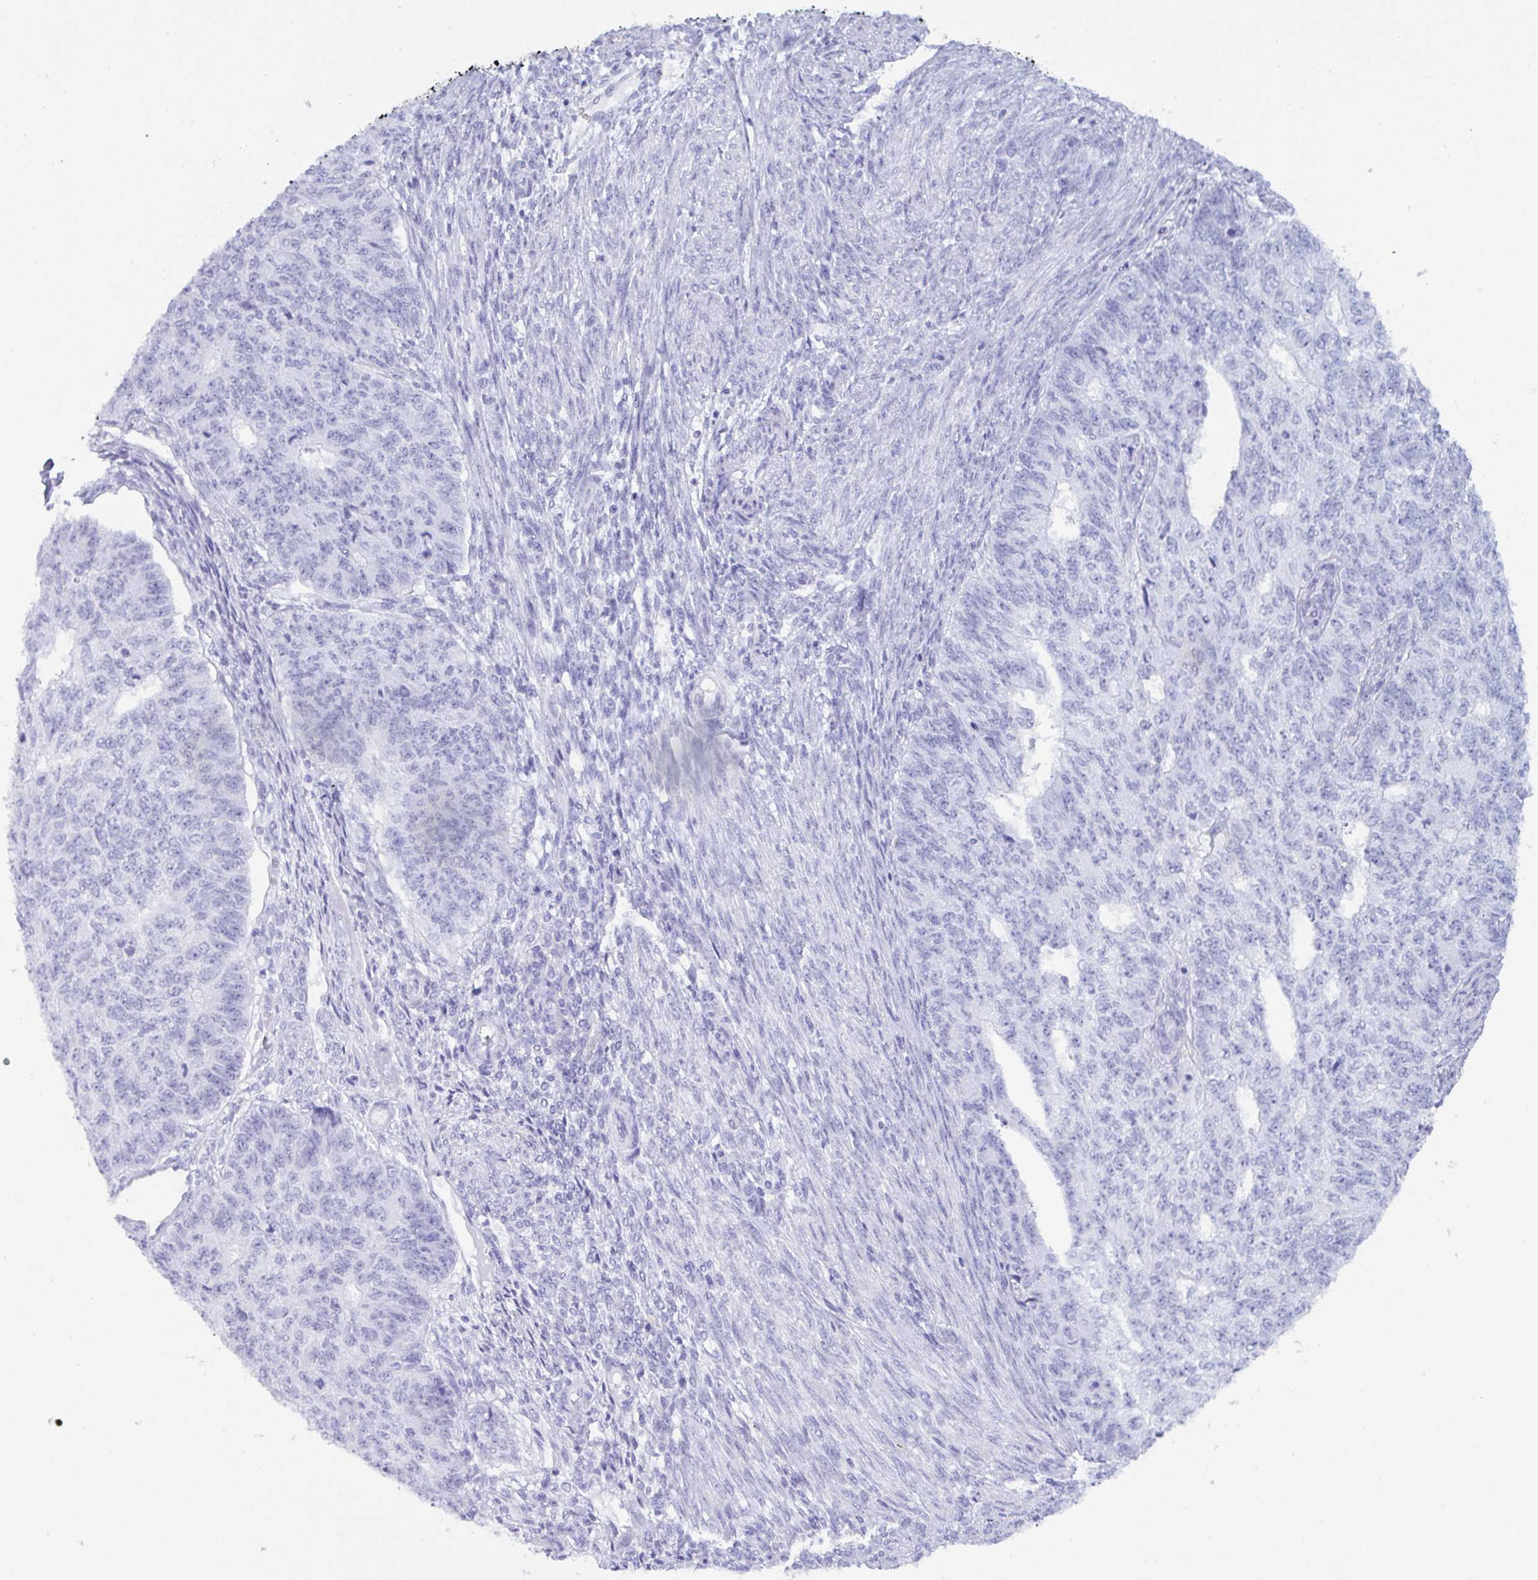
{"staining": {"intensity": "negative", "quantity": "none", "location": "none"}, "tissue": "endometrial cancer", "cell_type": "Tumor cells", "image_type": "cancer", "snomed": [{"axis": "morphology", "description": "Adenocarcinoma, NOS"}, {"axis": "topography", "description": "Endometrium"}], "caption": "This is an IHC image of human endometrial cancer (adenocarcinoma). There is no positivity in tumor cells.", "gene": "MRGPRG", "patient": {"sex": "female", "age": 32}}